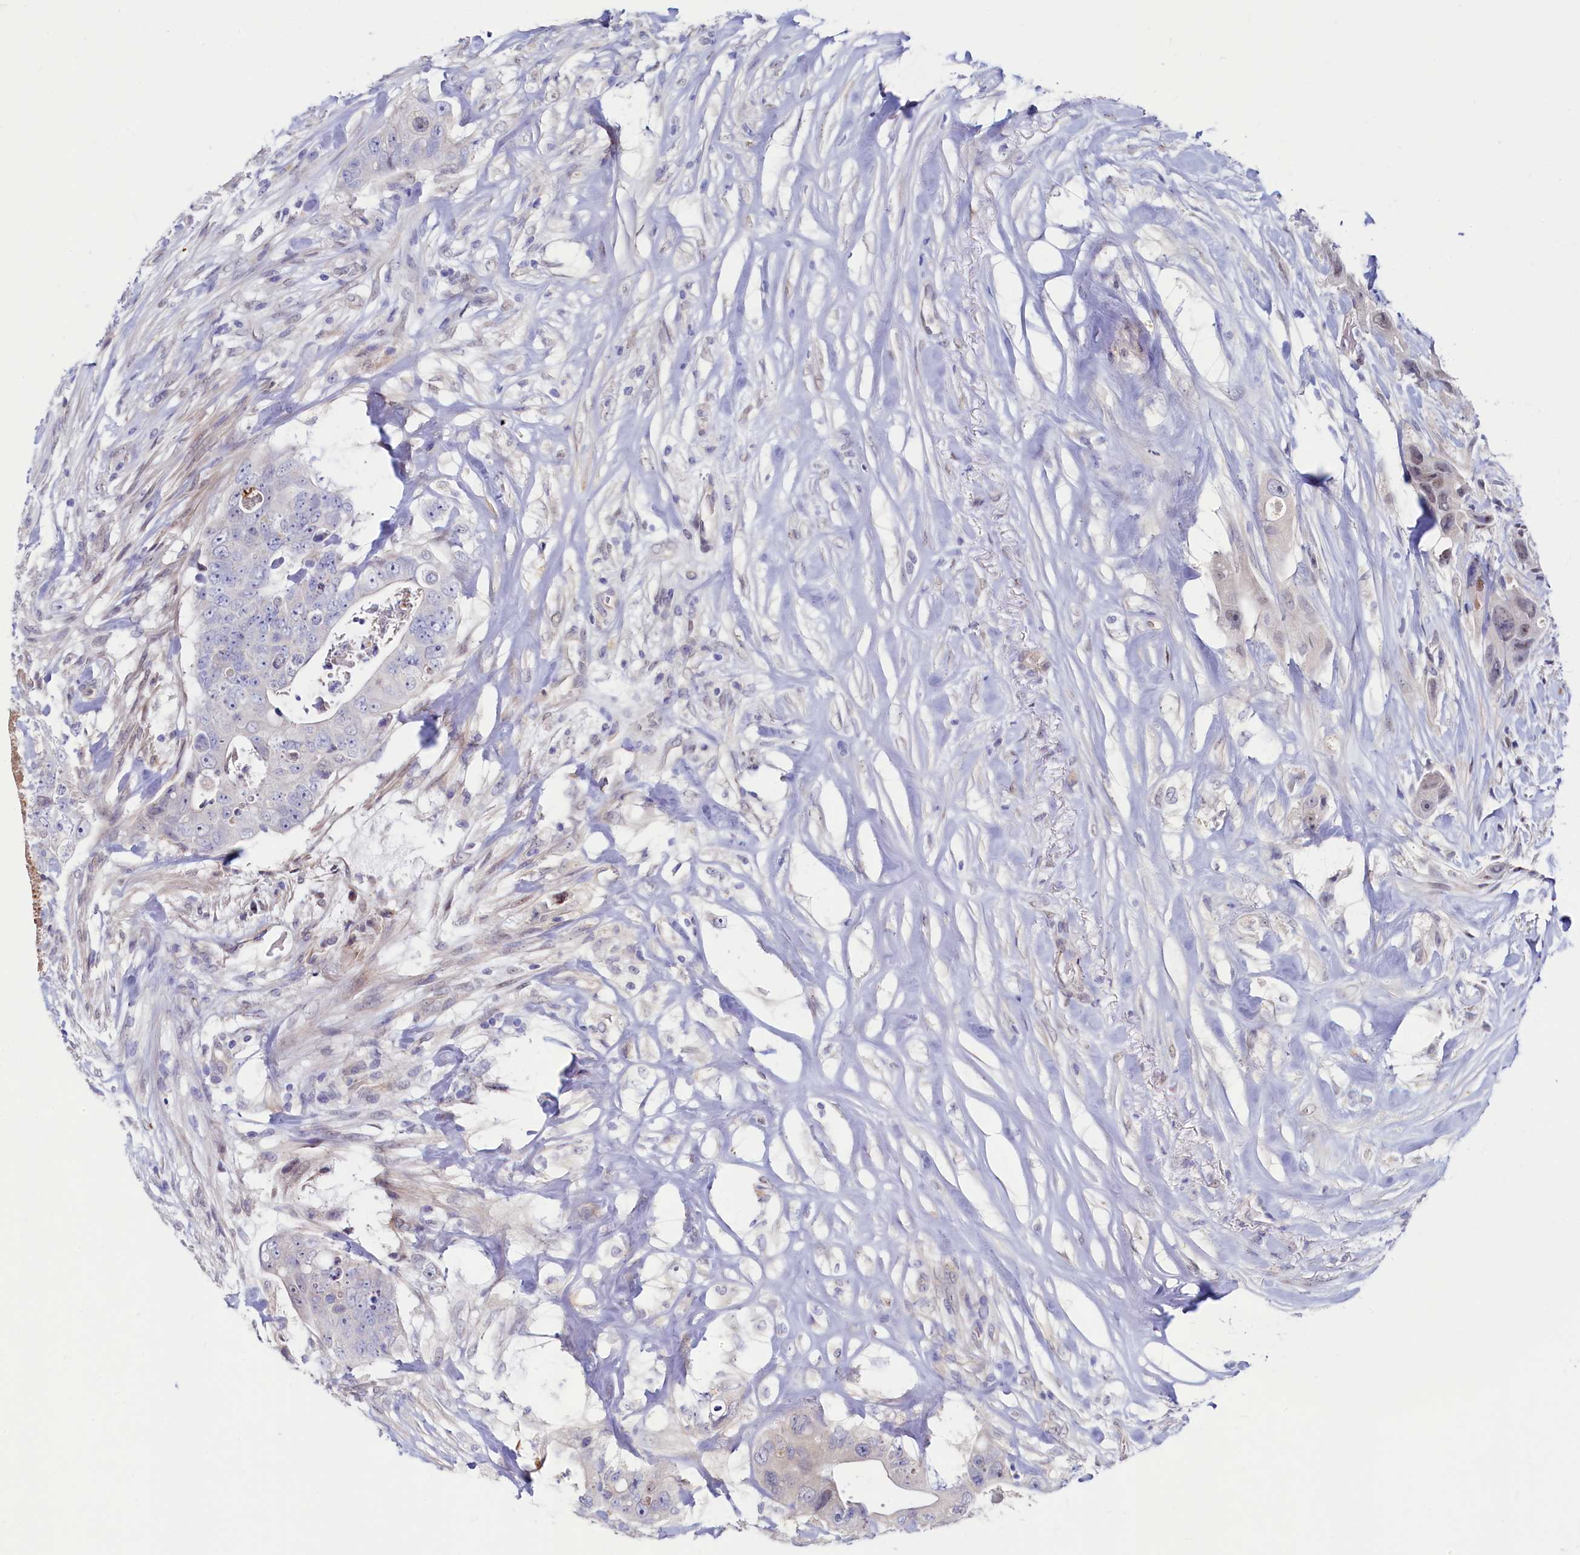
{"staining": {"intensity": "negative", "quantity": "none", "location": "none"}, "tissue": "colorectal cancer", "cell_type": "Tumor cells", "image_type": "cancer", "snomed": [{"axis": "morphology", "description": "Adenocarcinoma, NOS"}, {"axis": "topography", "description": "Colon"}], "caption": "A photomicrograph of adenocarcinoma (colorectal) stained for a protein shows no brown staining in tumor cells.", "gene": "ASTE1", "patient": {"sex": "female", "age": 46}}